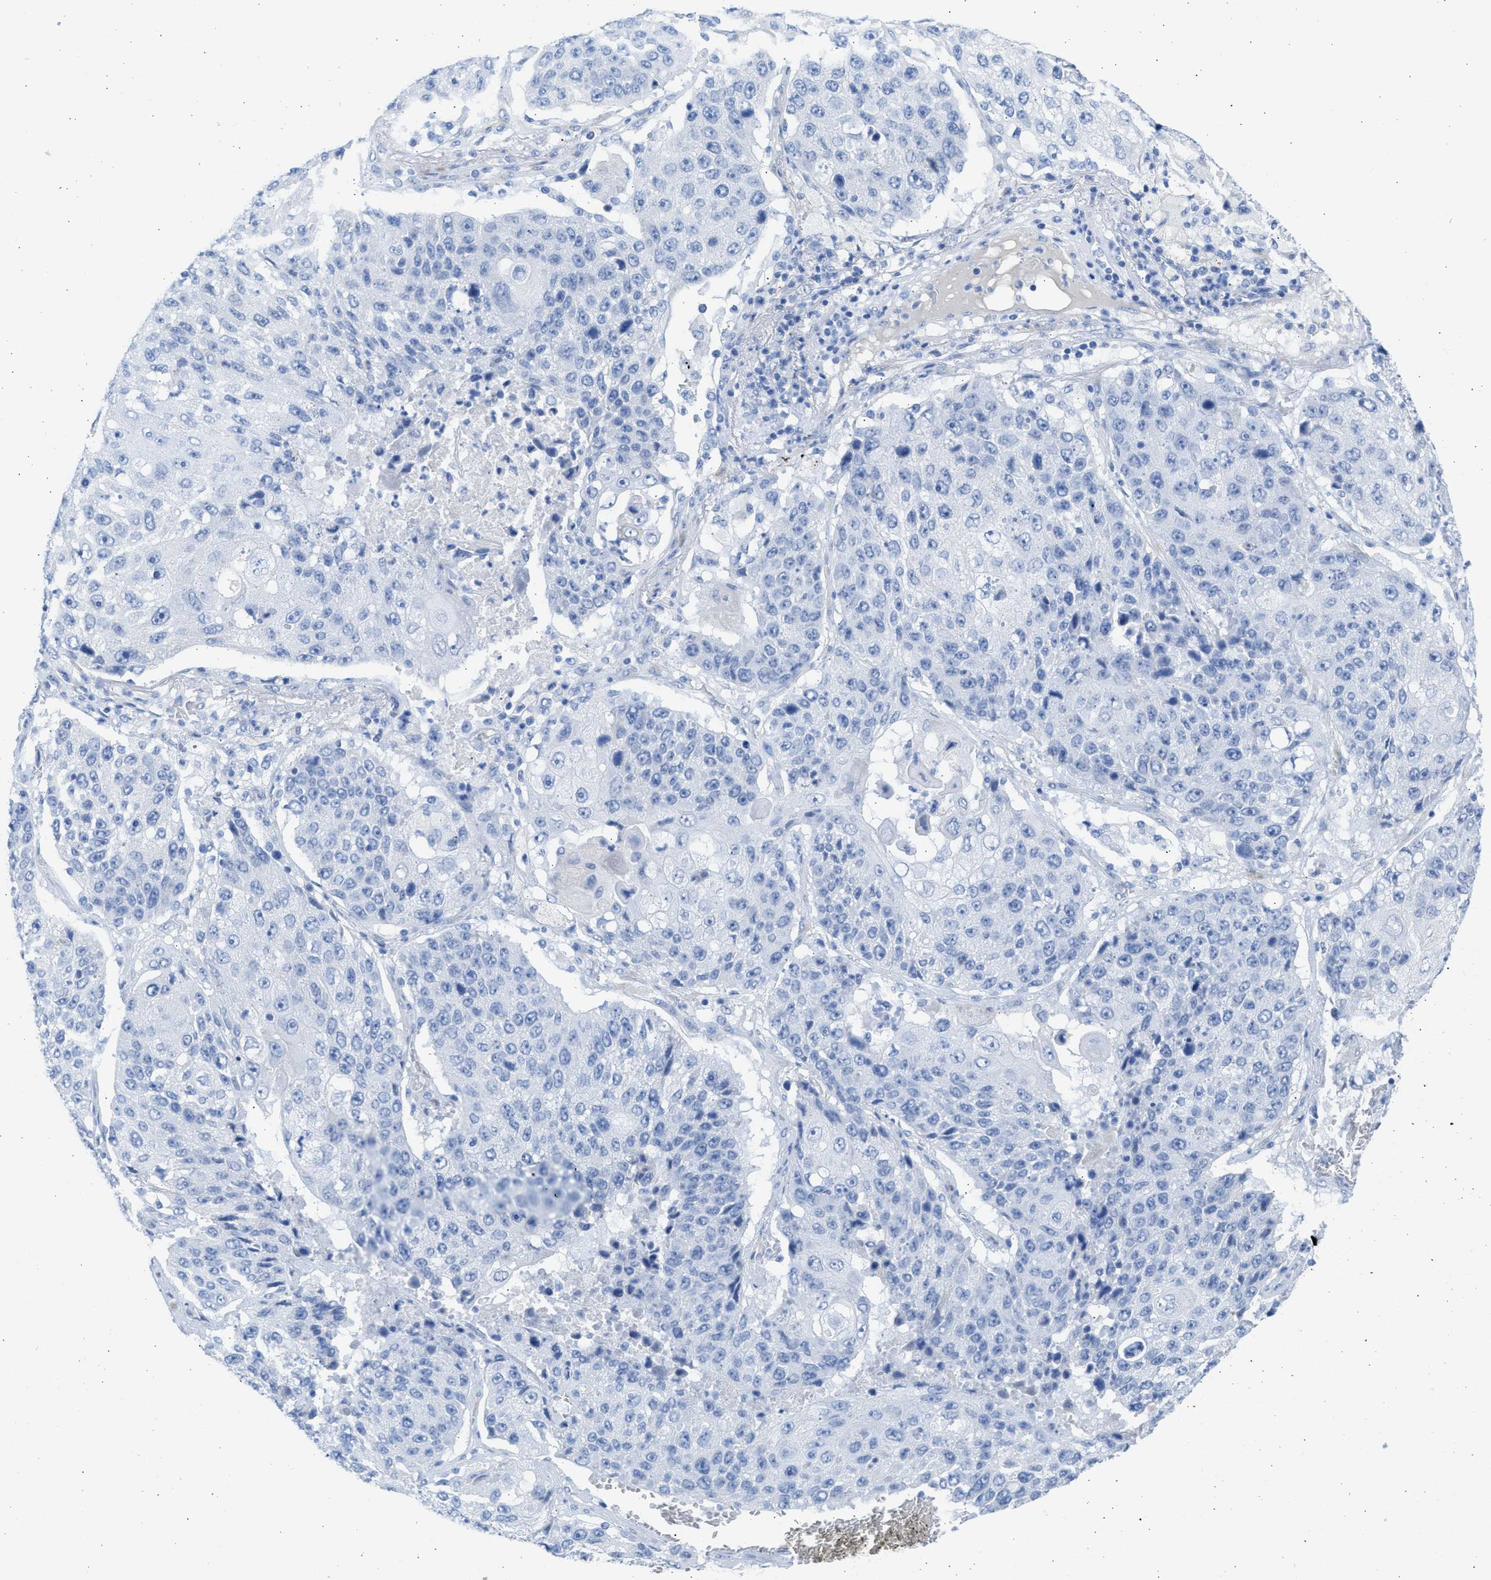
{"staining": {"intensity": "negative", "quantity": "none", "location": "none"}, "tissue": "lung cancer", "cell_type": "Tumor cells", "image_type": "cancer", "snomed": [{"axis": "morphology", "description": "Squamous cell carcinoma, NOS"}, {"axis": "topography", "description": "Lung"}], "caption": "Immunohistochemistry image of neoplastic tissue: human lung cancer (squamous cell carcinoma) stained with DAB (3,3'-diaminobenzidine) demonstrates no significant protein staining in tumor cells.", "gene": "SPATA3", "patient": {"sex": "male", "age": 61}}